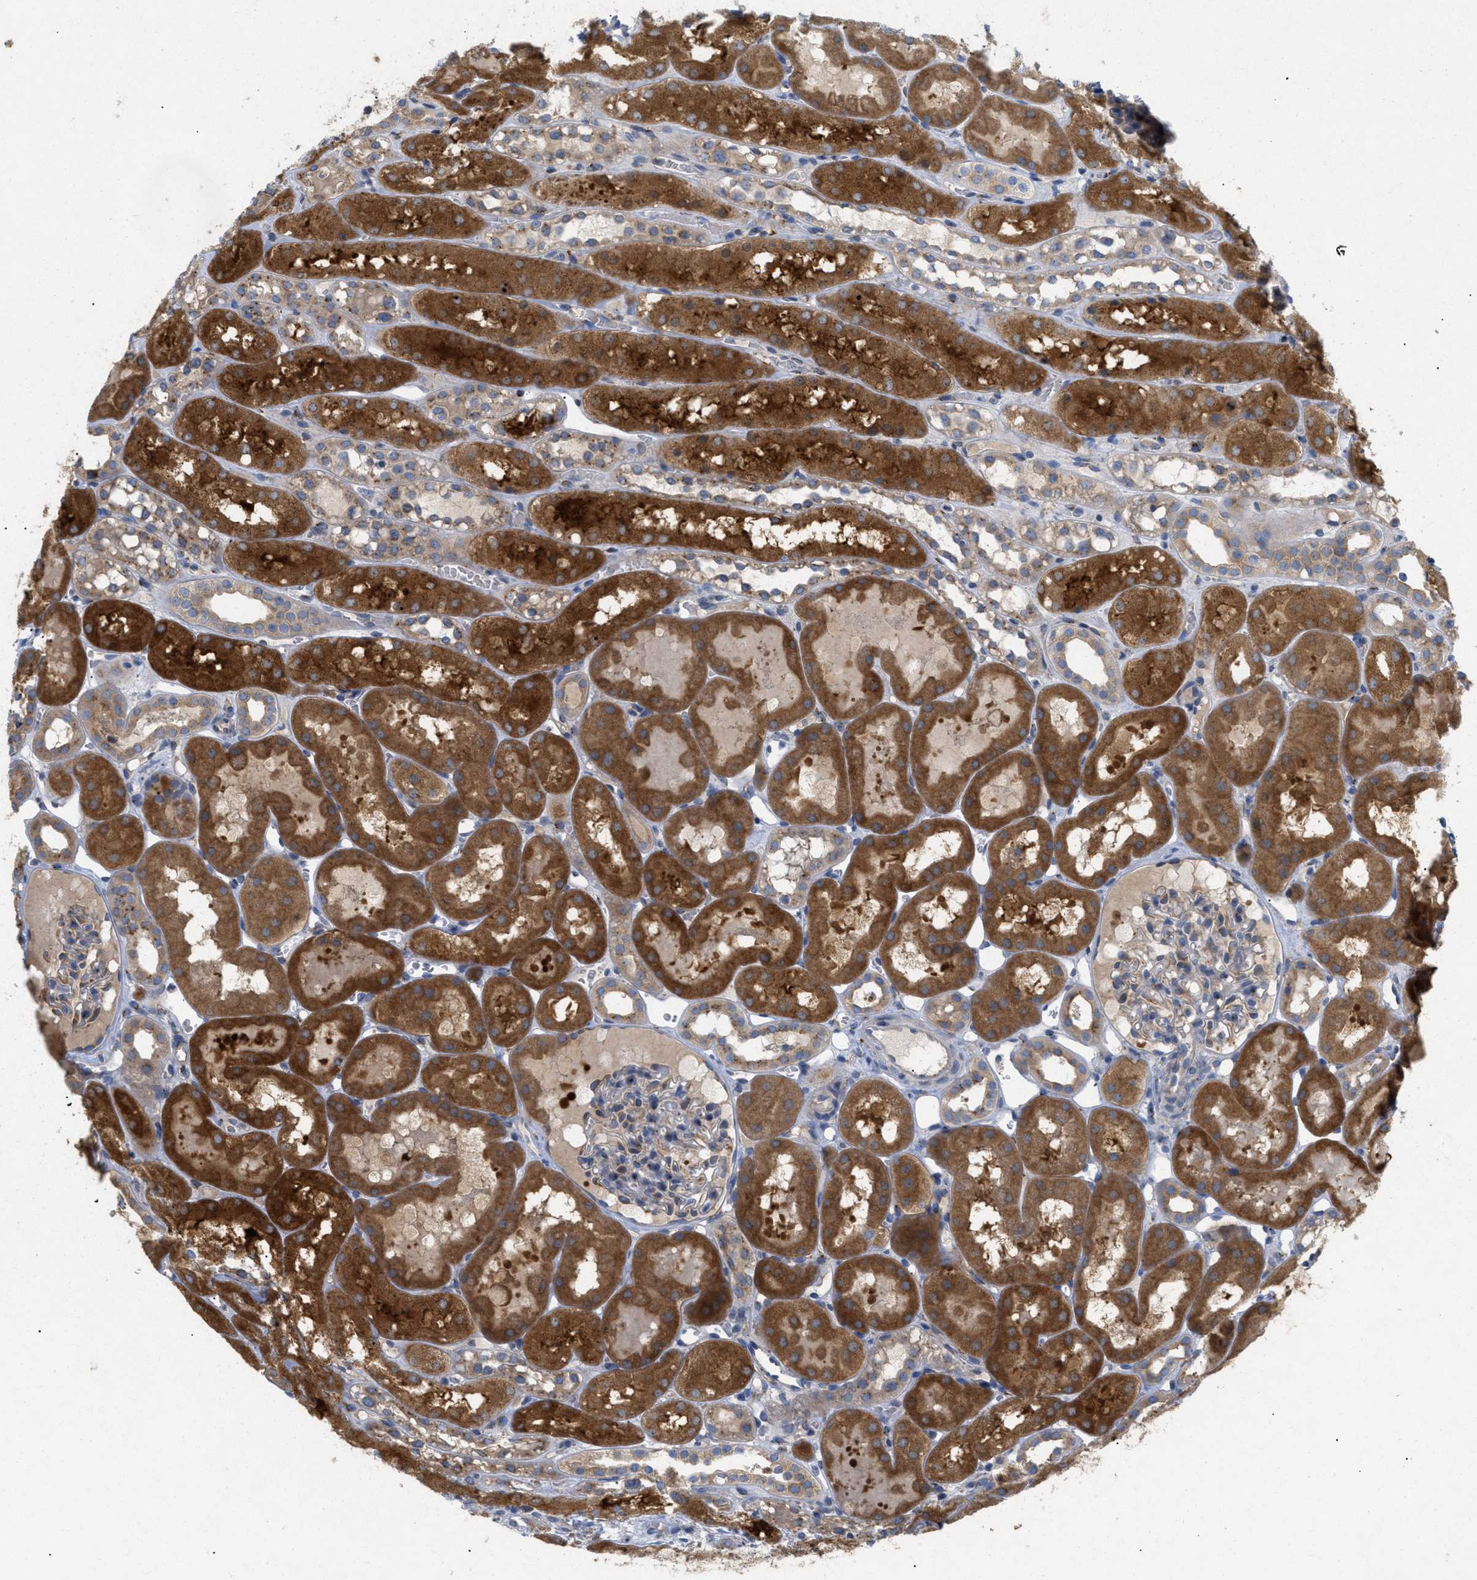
{"staining": {"intensity": "moderate", "quantity": "<25%", "location": "cytoplasmic/membranous"}, "tissue": "kidney", "cell_type": "Cells in glomeruli", "image_type": "normal", "snomed": [{"axis": "morphology", "description": "Normal tissue, NOS"}, {"axis": "topography", "description": "Kidney"}, {"axis": "topography", "description": "Urinary bladder"}], "caption": "Kidney stained with DAB (3,3'-diaminobenzidine) immunohistochemistry reveals low levels of moderate cytoplasmic/membranous staining in approximately <25% of cells in glomeruli.", "gene": "SLC50A1", "patient": {"sex": "male", "age": 16}}